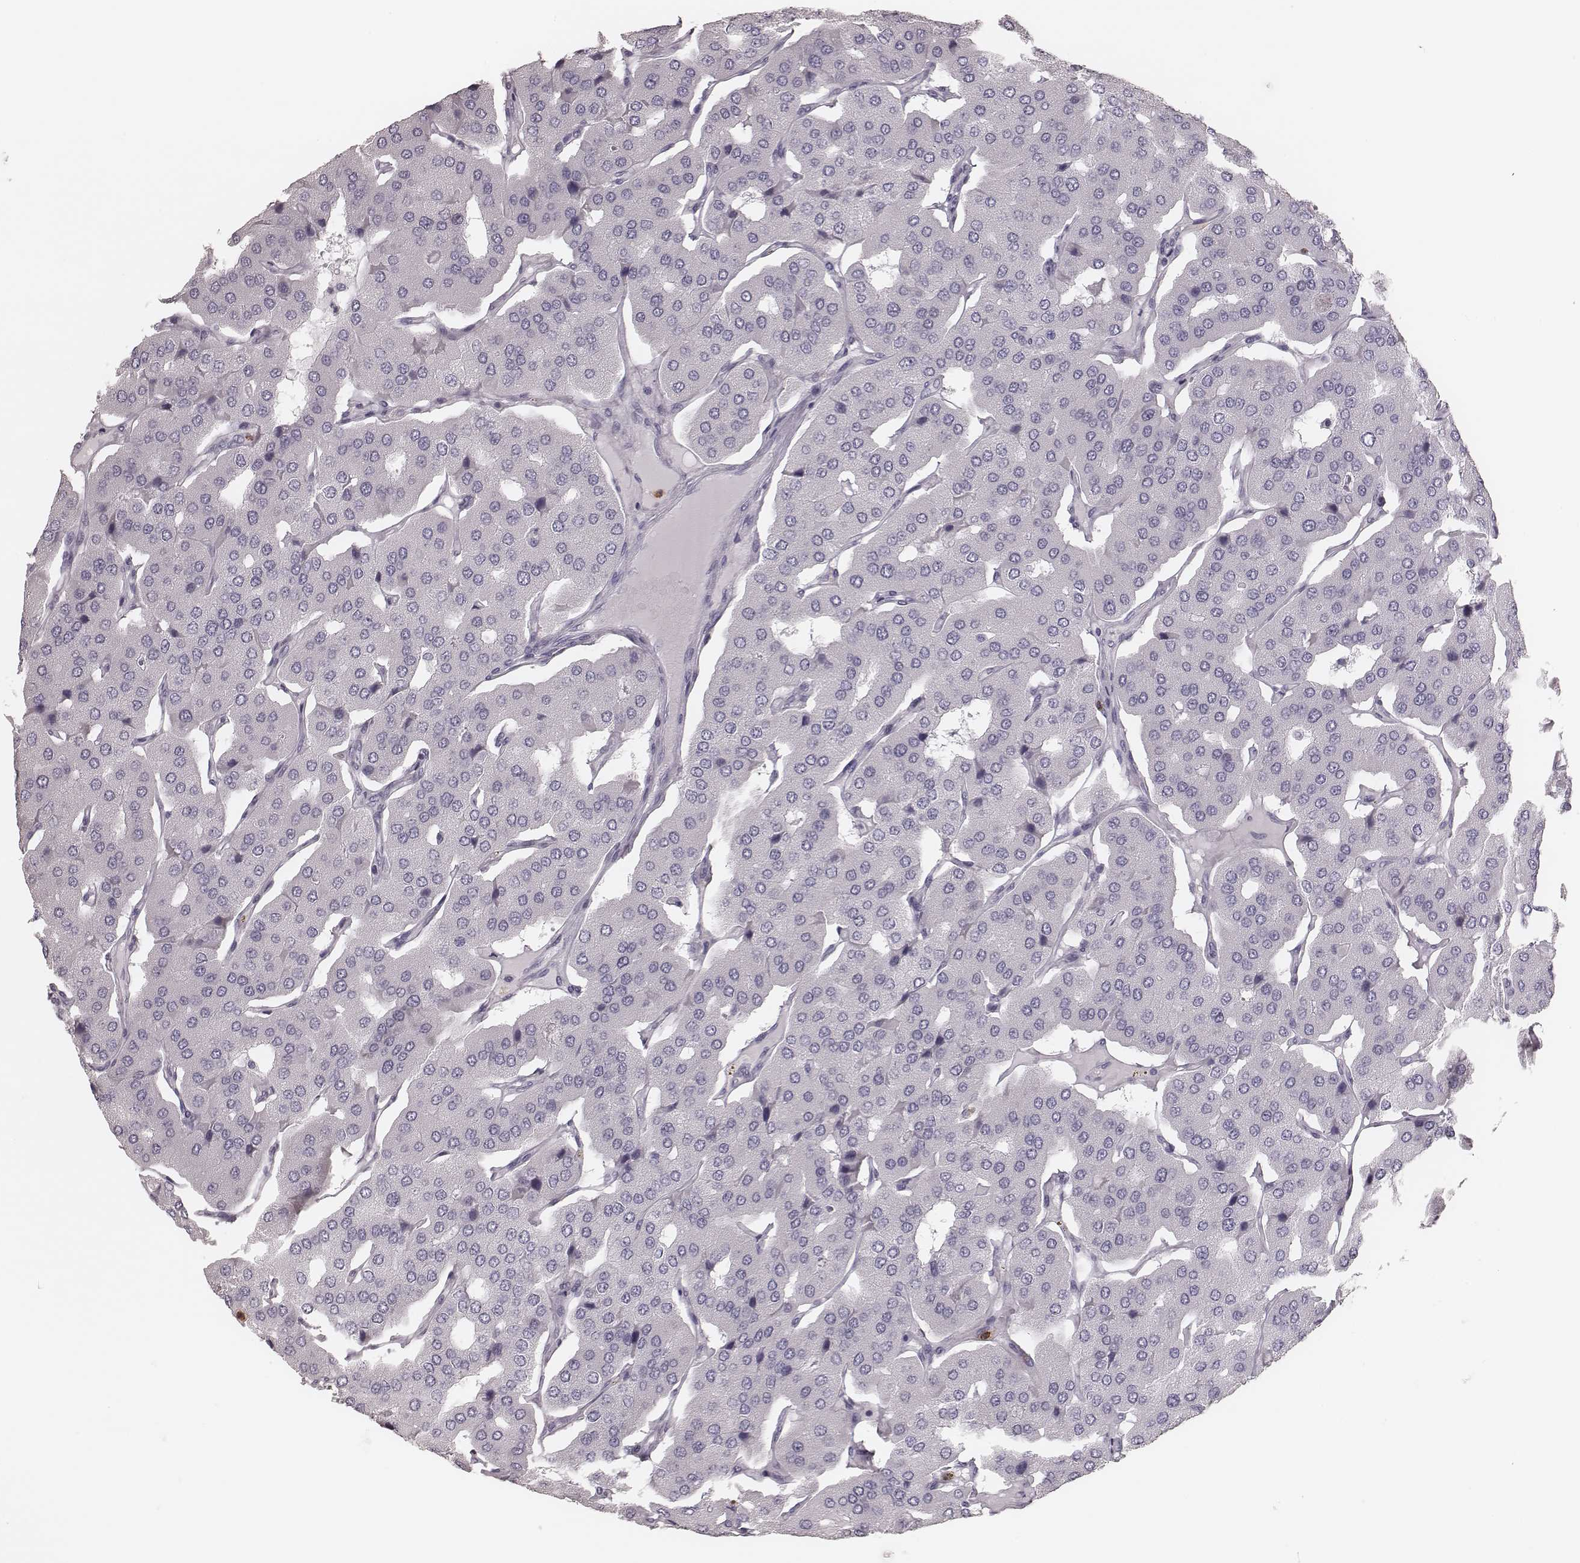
{"staining": {"intensity": "negative", "quantity": "none", "location": "none"}, "tissue": "parathyroid gland", "cell_type": "Glandular cells", "image_type": "normal", "snomed": [{"axis": "morphology", "description": "Normal tissue, NOS"}, {"axis": "morphology", "description": "Adenoma, NOS"}, {"axis": "topography", "description": "Parathyroid gland"}], "caption": "Image shows no protein positivity in glandular cells of benign parathyroid gland.", "gene": "ELANE", "patient": {"sex": "female", "age": 86}}